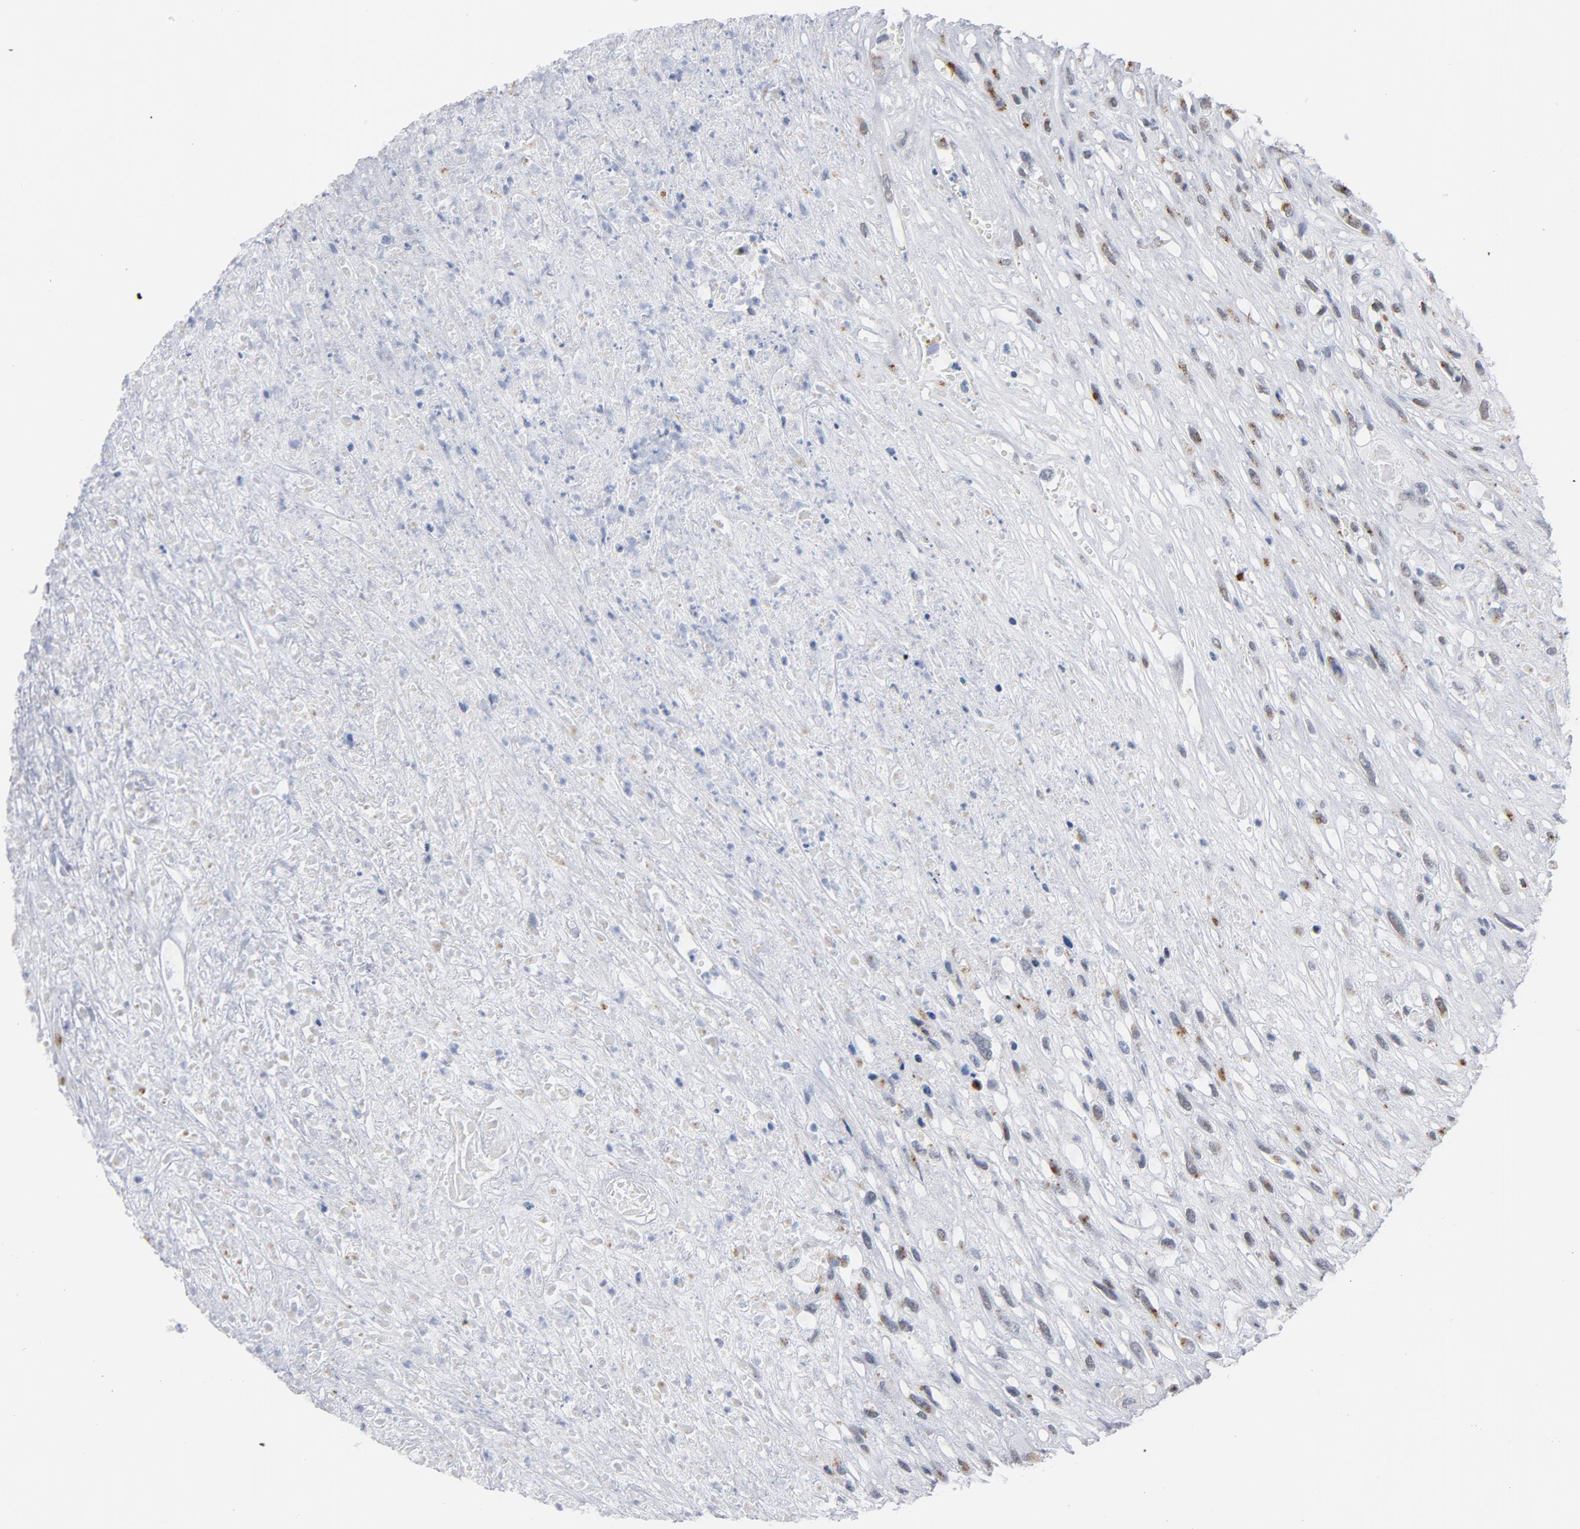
{"staining": {"intensity": "weak", "quantity": "25%-75%", "location": "nuclear"}, "tissue": "head and neck cancer", "cell_type": "Tumor cells", "image_type": "cancer", "snomed": [{"axis": "morphology", "description": "Necrosis, NOS"}, {"axis": "morphology", "description": "Neoplasm, malignant, NOS"}, {"axis": "topography", "description": "Salivary gland"}, {"axis": "topography", "description": "Head-Neck"}], "caption": "Neoplasm (malignant) (head and neck) tissue demonstrates weak nuclear staining in approximately 25%-75% of tumor cells (DAB (3,3'-diaminobenzidine) = brown stain, brightfield microscopy at high magnification).", "gene": "BAP1", "patient": {"sex": "male", "age": 43}}